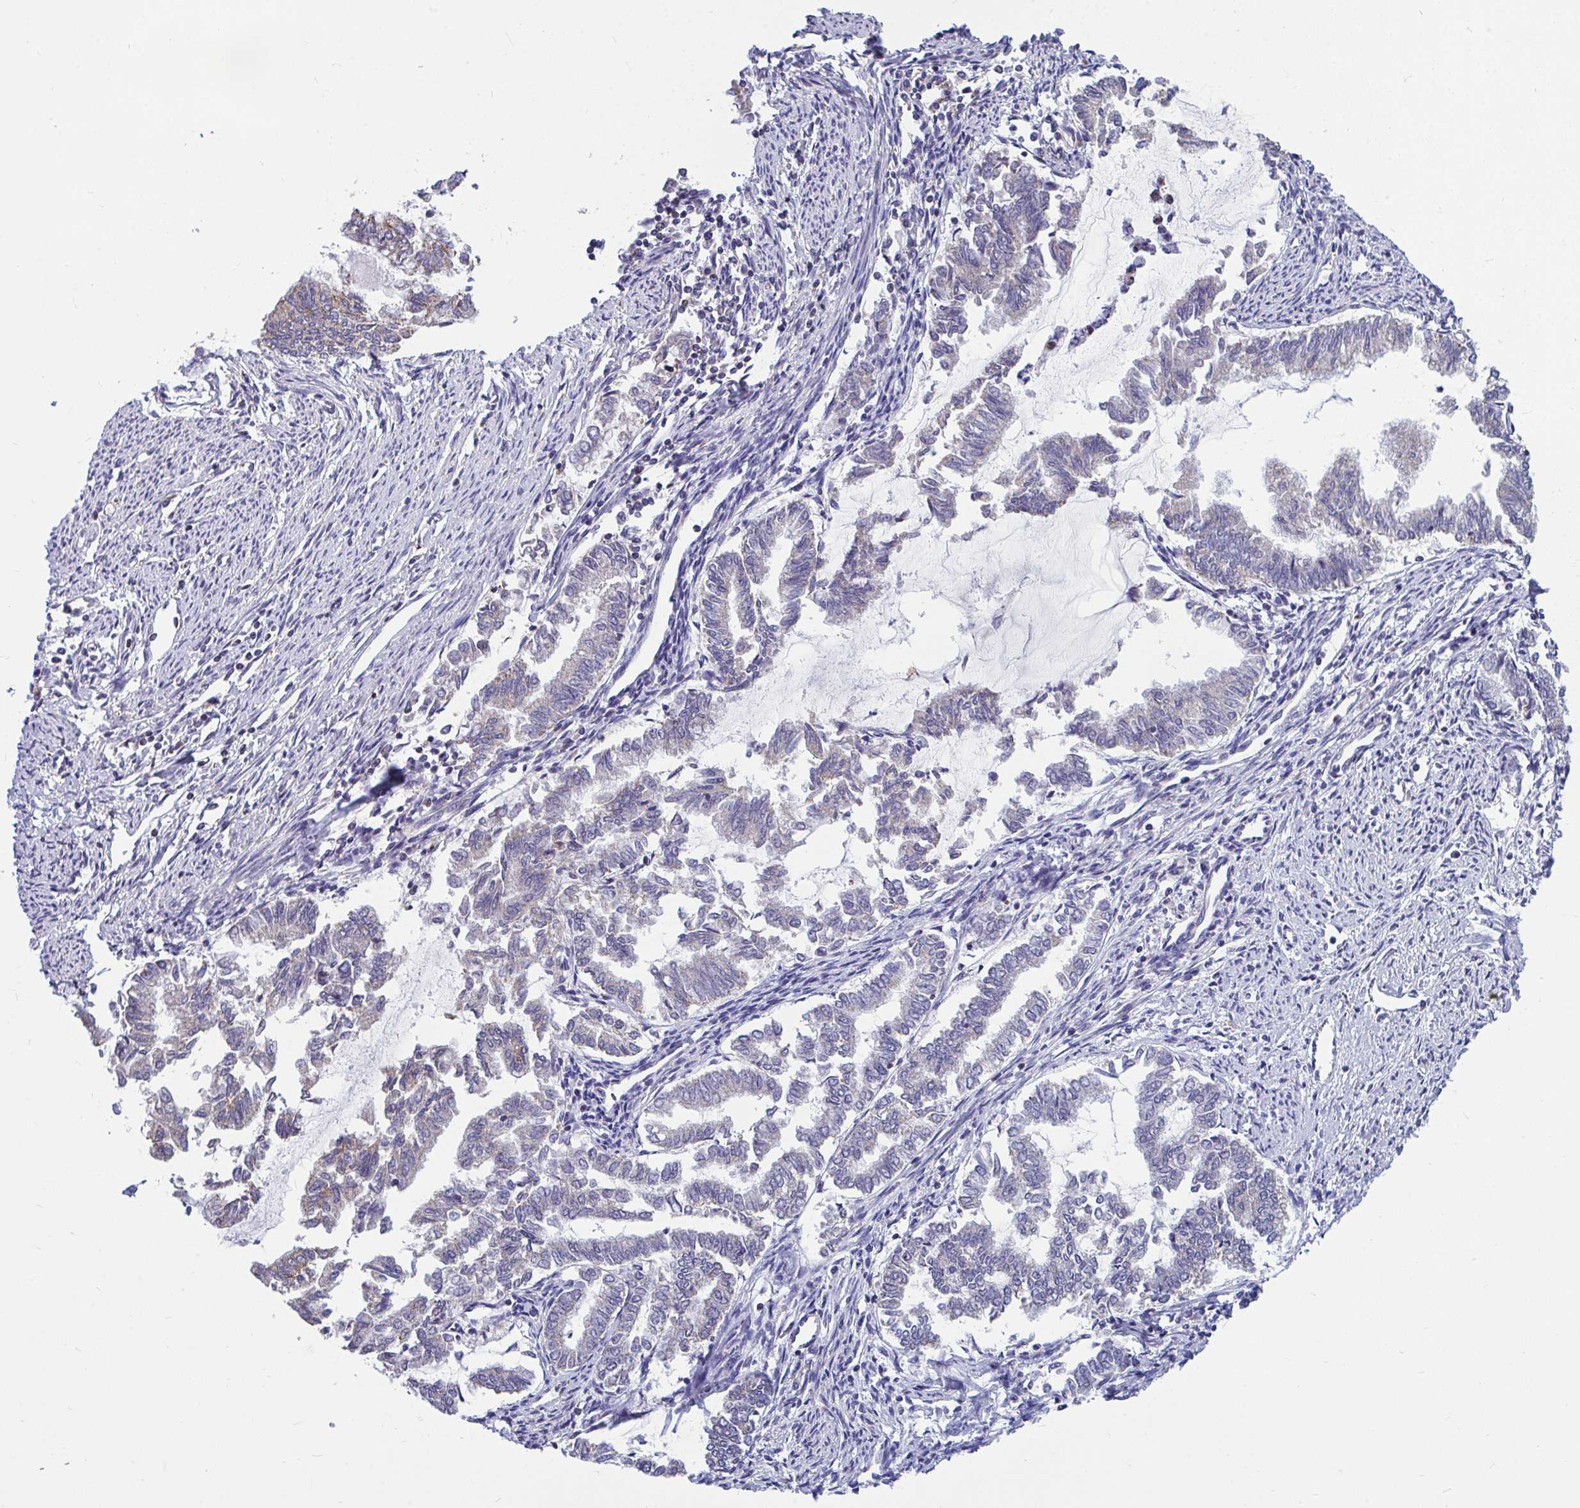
{"staining": {"intensity": "negative", "quantity": "none", "location": "none"}, "tissue": "endometrial cancer", "cell_type": "Tumor cells", "image_type": "cancer", "snomed": [{"axis": "morphology", "description": "Adenocarcinoma, NOS"}, {"axis": "topography", "description": "Endometrium"}], "caption": "The immunohistochemistry (IHC) image has no significant staining in tumor cells of adenocarcinoma (endometrial) tissue.", "gene": "OR13A1", "patient": {"sex": "female", "age": 79}}